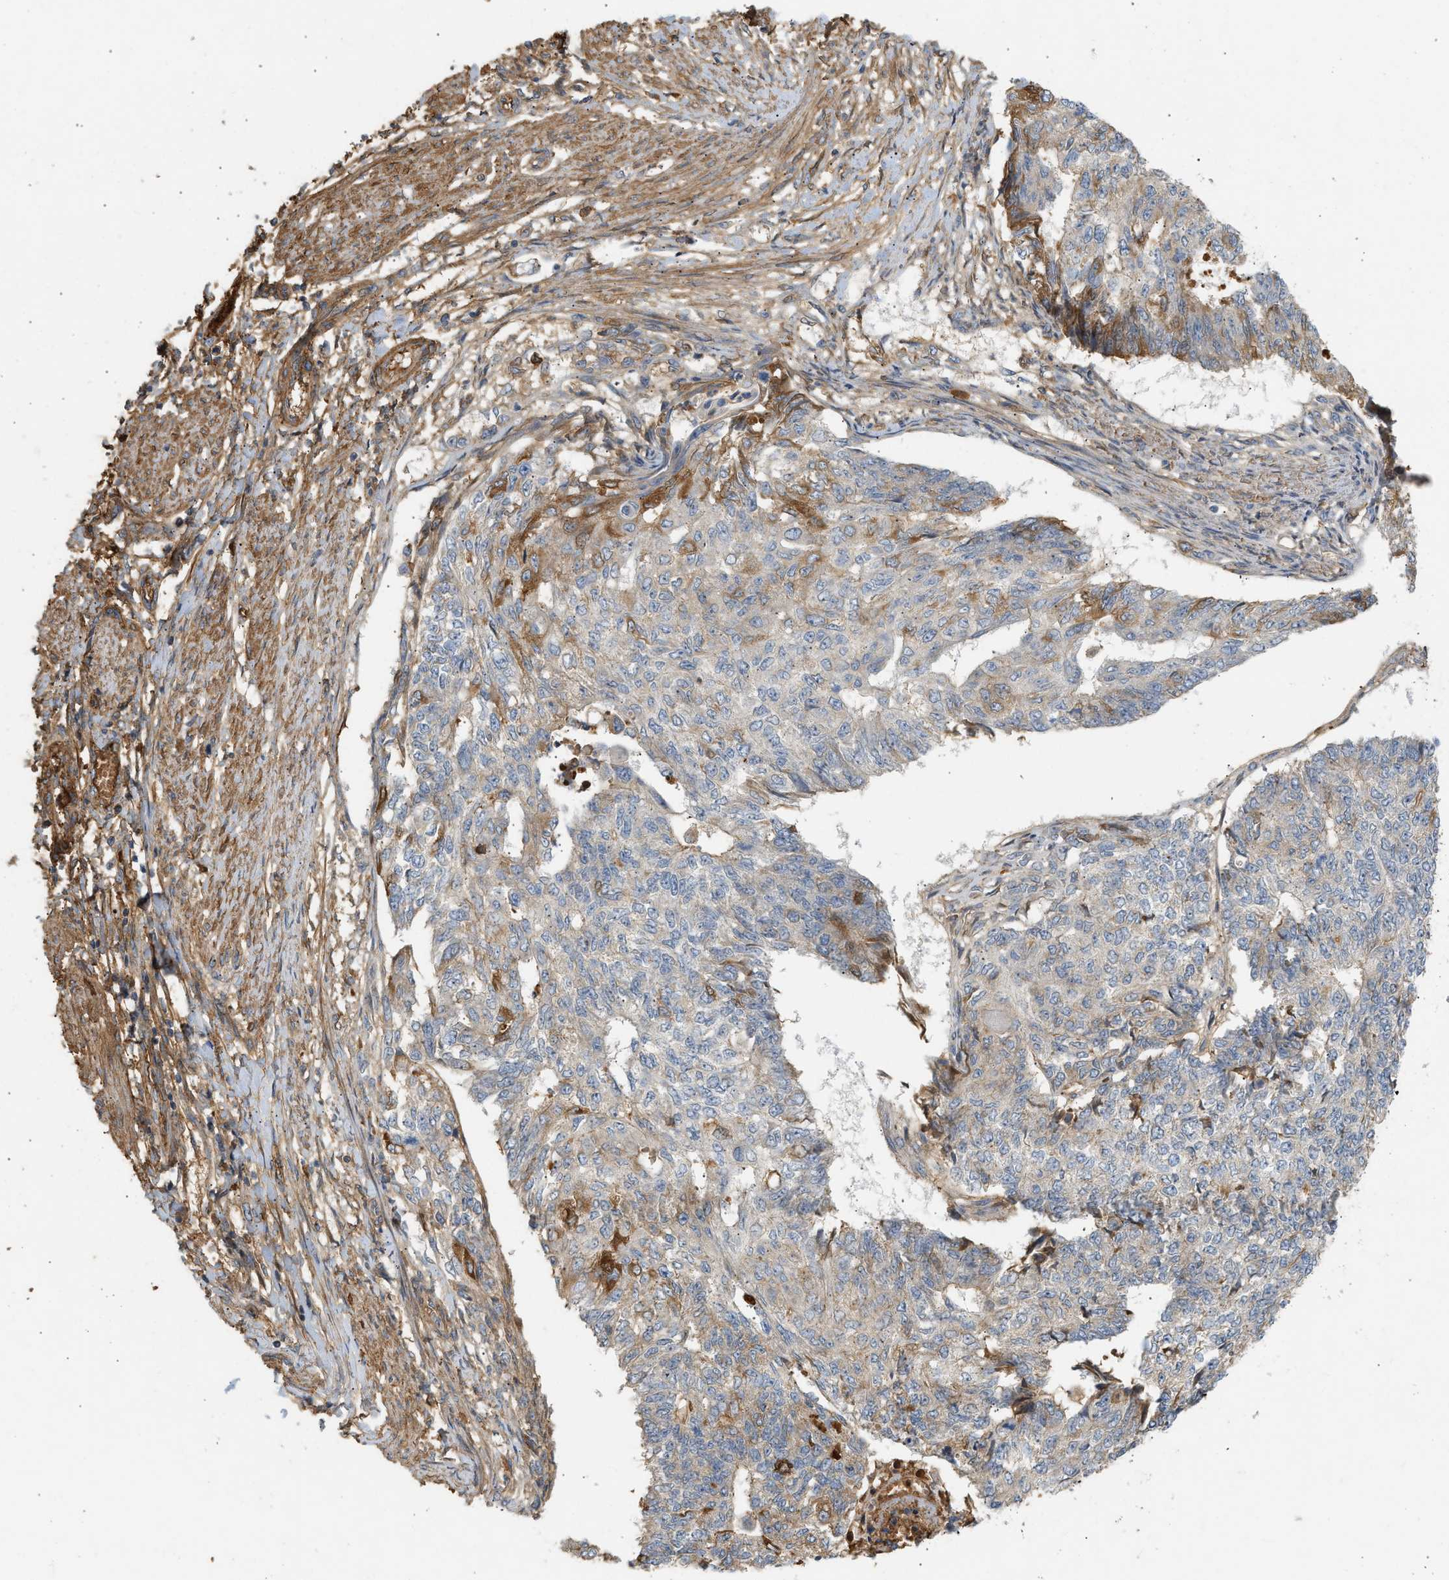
{"staining": {"intensity": "moderate", "quantity": "<25%", "location": "cytoplasmic/membranous"}, "tissue": "endometrial cancer", "cell_type": "Tumor cells", "image_type": "cancer", "snomed": [{"axis": "morphology", "description": "Adenocarcinoma, NOS"}, {"axis": "topography", "description": "Endometrium"}], "caption": "High-power microscopy captured an immunohistochemistry photomicrograph of endometrial cancer, revealing moderate cytoplasmic/membranous positivity in about <25% of tumor cells.", "gene": "F8", "patient": {"sex": "female", "age": 32}}